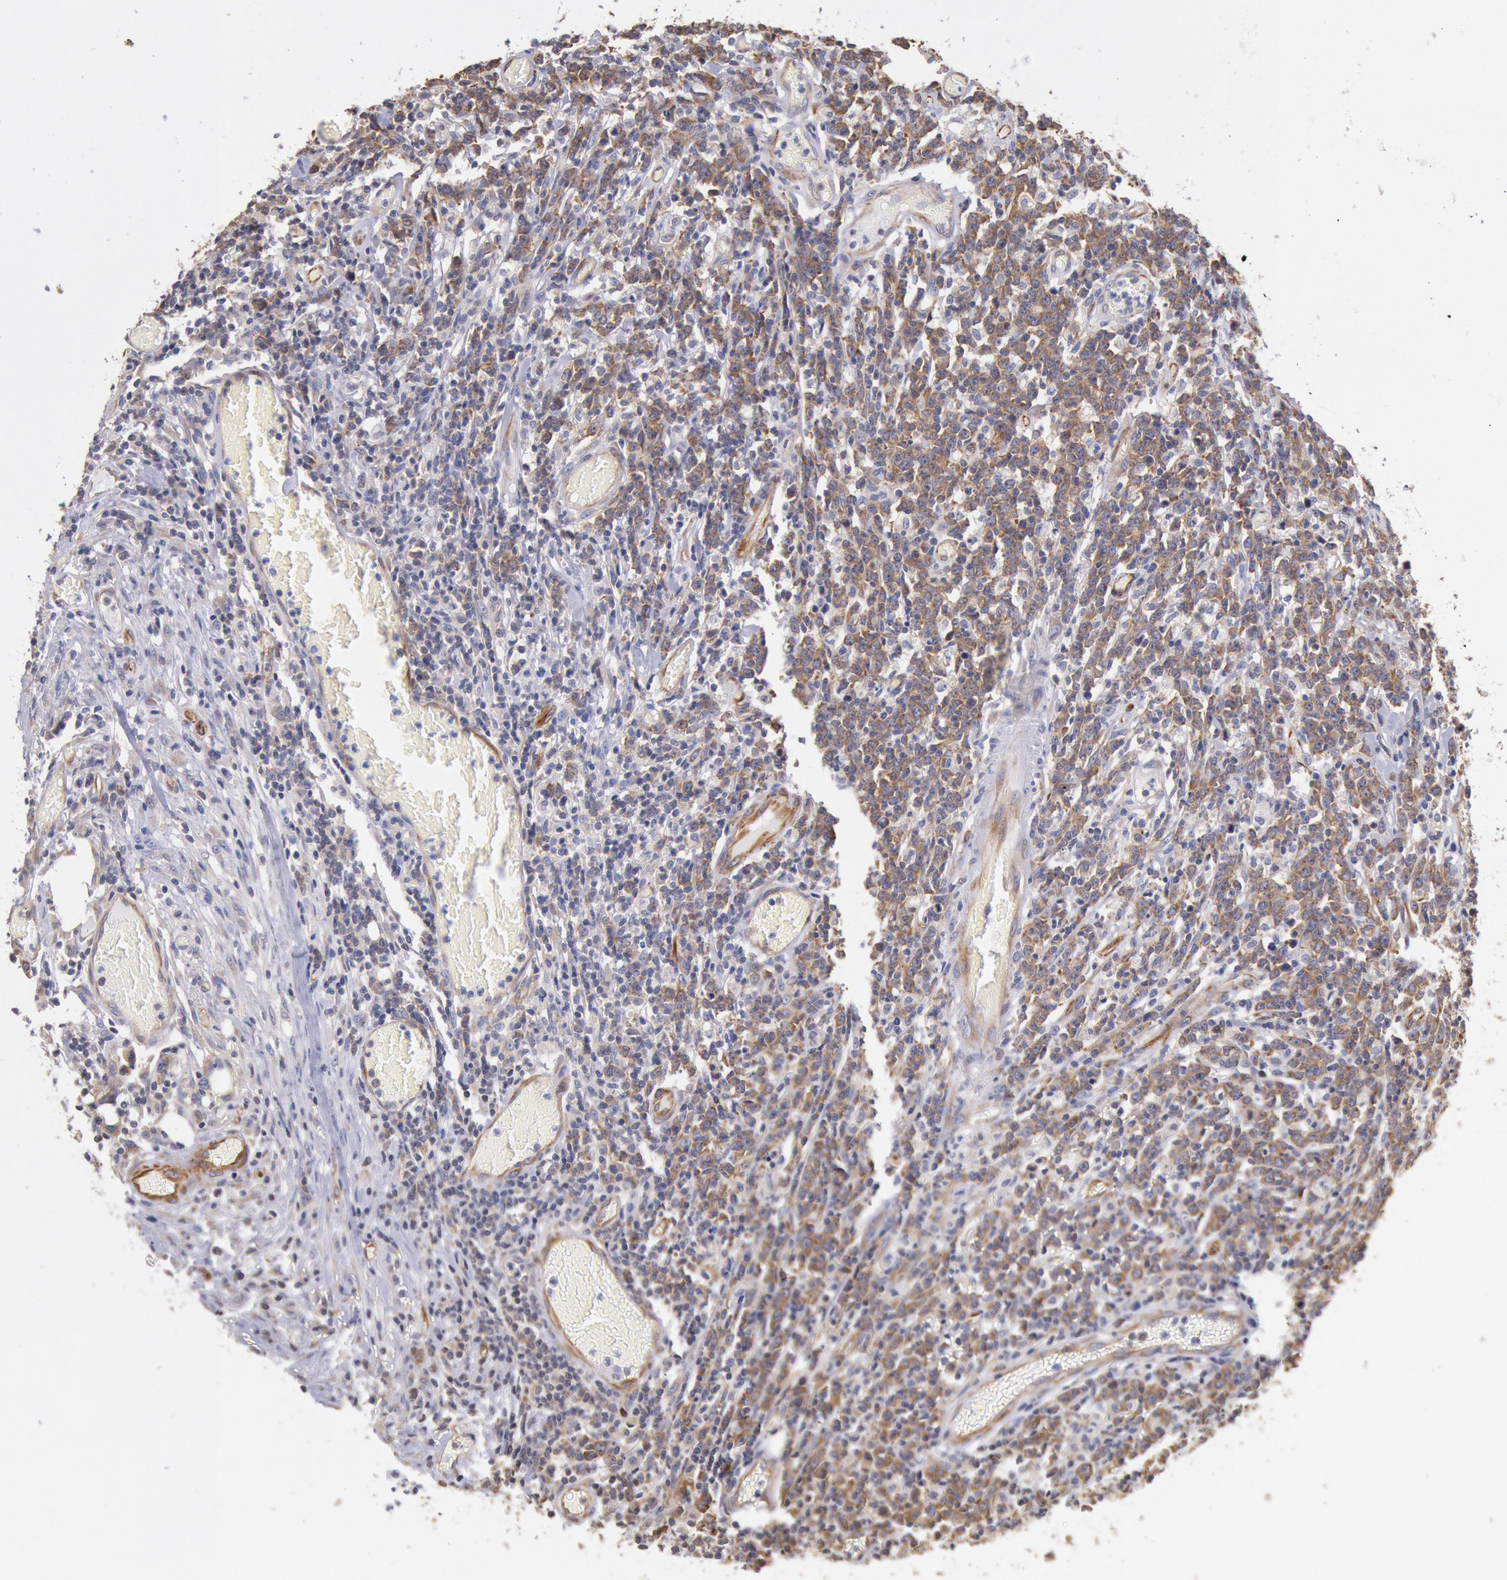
{"staining": {"intensity": "weak", "quantity": ">75%", "location": "cytoplasmic/membranous"}, "tissue": "lymphoma", "cell_type": "Tumor cells", "image_type": "cancer", "snomed": [{"axis": "morphology", "description": "Malignant lymphoma, non-Hodgkin's type, High grade"}, {"axis": "topography", "description": "Colon"}], "caption": "Immunohistochemistry (IHC) (DAB (3,3'-diaminobenzidine)) staining of human lymphoma shows weak cytoplasmic/membranous protein staining in about >75% of tumor cells. (Stains: DAB in brown, nuclei in blue, Microscopy: brightfield microscopy at high magnification).", "gene": "DRG1", "patient": {"sex": "male", "age": 82}}